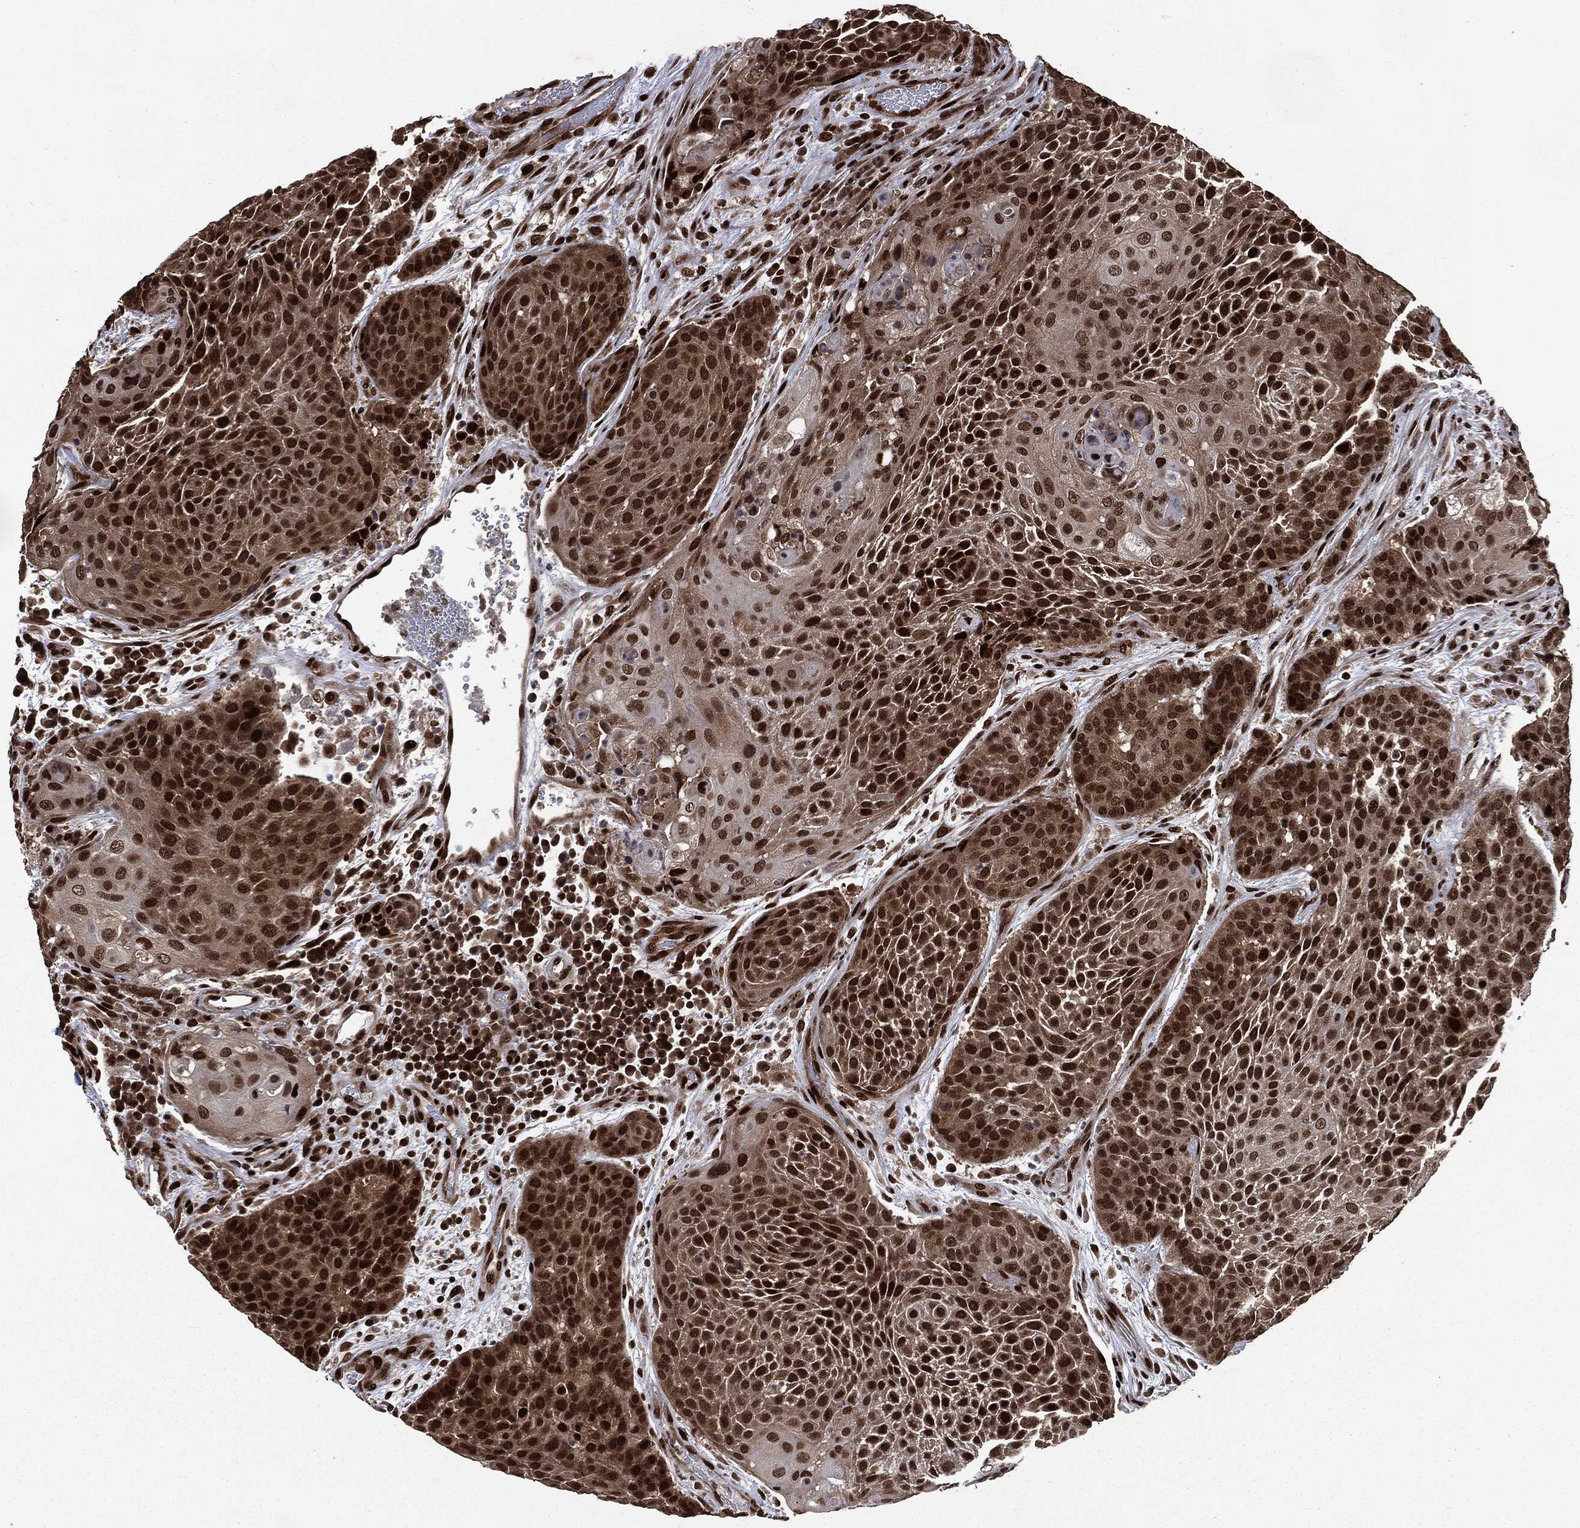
{"staining": {"intensity": "strong", "quantity": ">75%", "location": "nuclear"}, "tissue": "urothelial cancer", "cell_type": "Tumor cells", "image_type": "cancer", "snomed": [{"axis": "morphology", "description": "Urothelial carcinoma, High grade"}, {"axis": "topography", "description": "Urinary bladder"}], "caption": "Strong nuclear expression for a protein is seen in about >75% of tumor cells of urothelial cancer using immunohistochemistry (IHC).", "gene": "DVL2", "patient": {"sex": "female", "age": 63}}